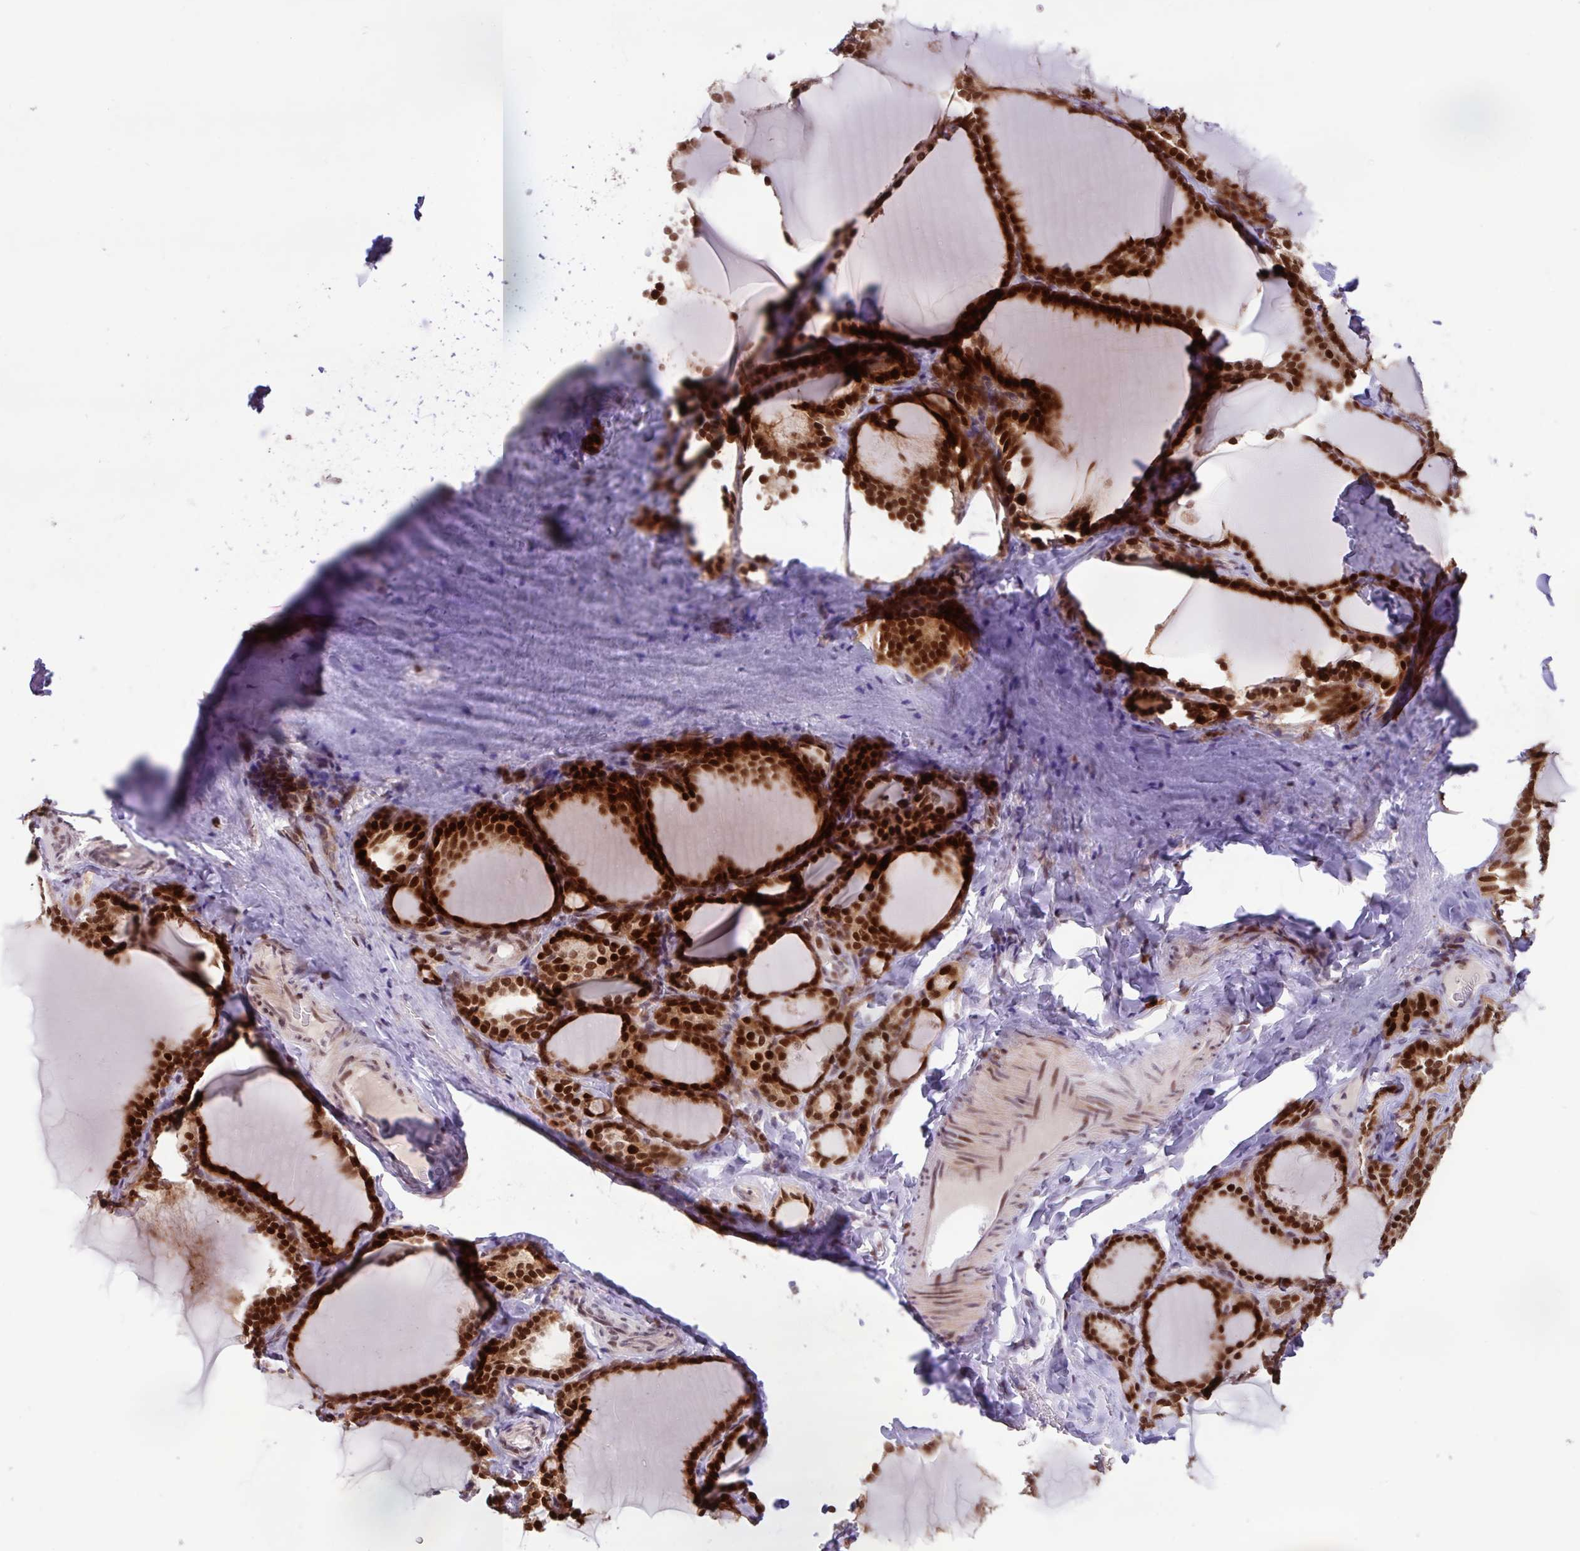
{"staining": {"intensity": "strong", "quantity": ">75%", "location": "cytoplasmic/membranous,nuclear"}, "tissue": "thyroid gland", "cell_type": "Glandular cells", "image_type": "normal", "snomed": [{"axis": "morphology", "description": "Normal tissue, NOS"}, {"axis": "topography", "description": "Thyroid gland"}], "caption": "Strong cytoplasmic/membranous,nuclear expression for a protein is identified in about >75% of glandular cells of normal thyroid gland using IHC.", "gene": "BRD3", "patient": {"sex": "female", "age": 31}}